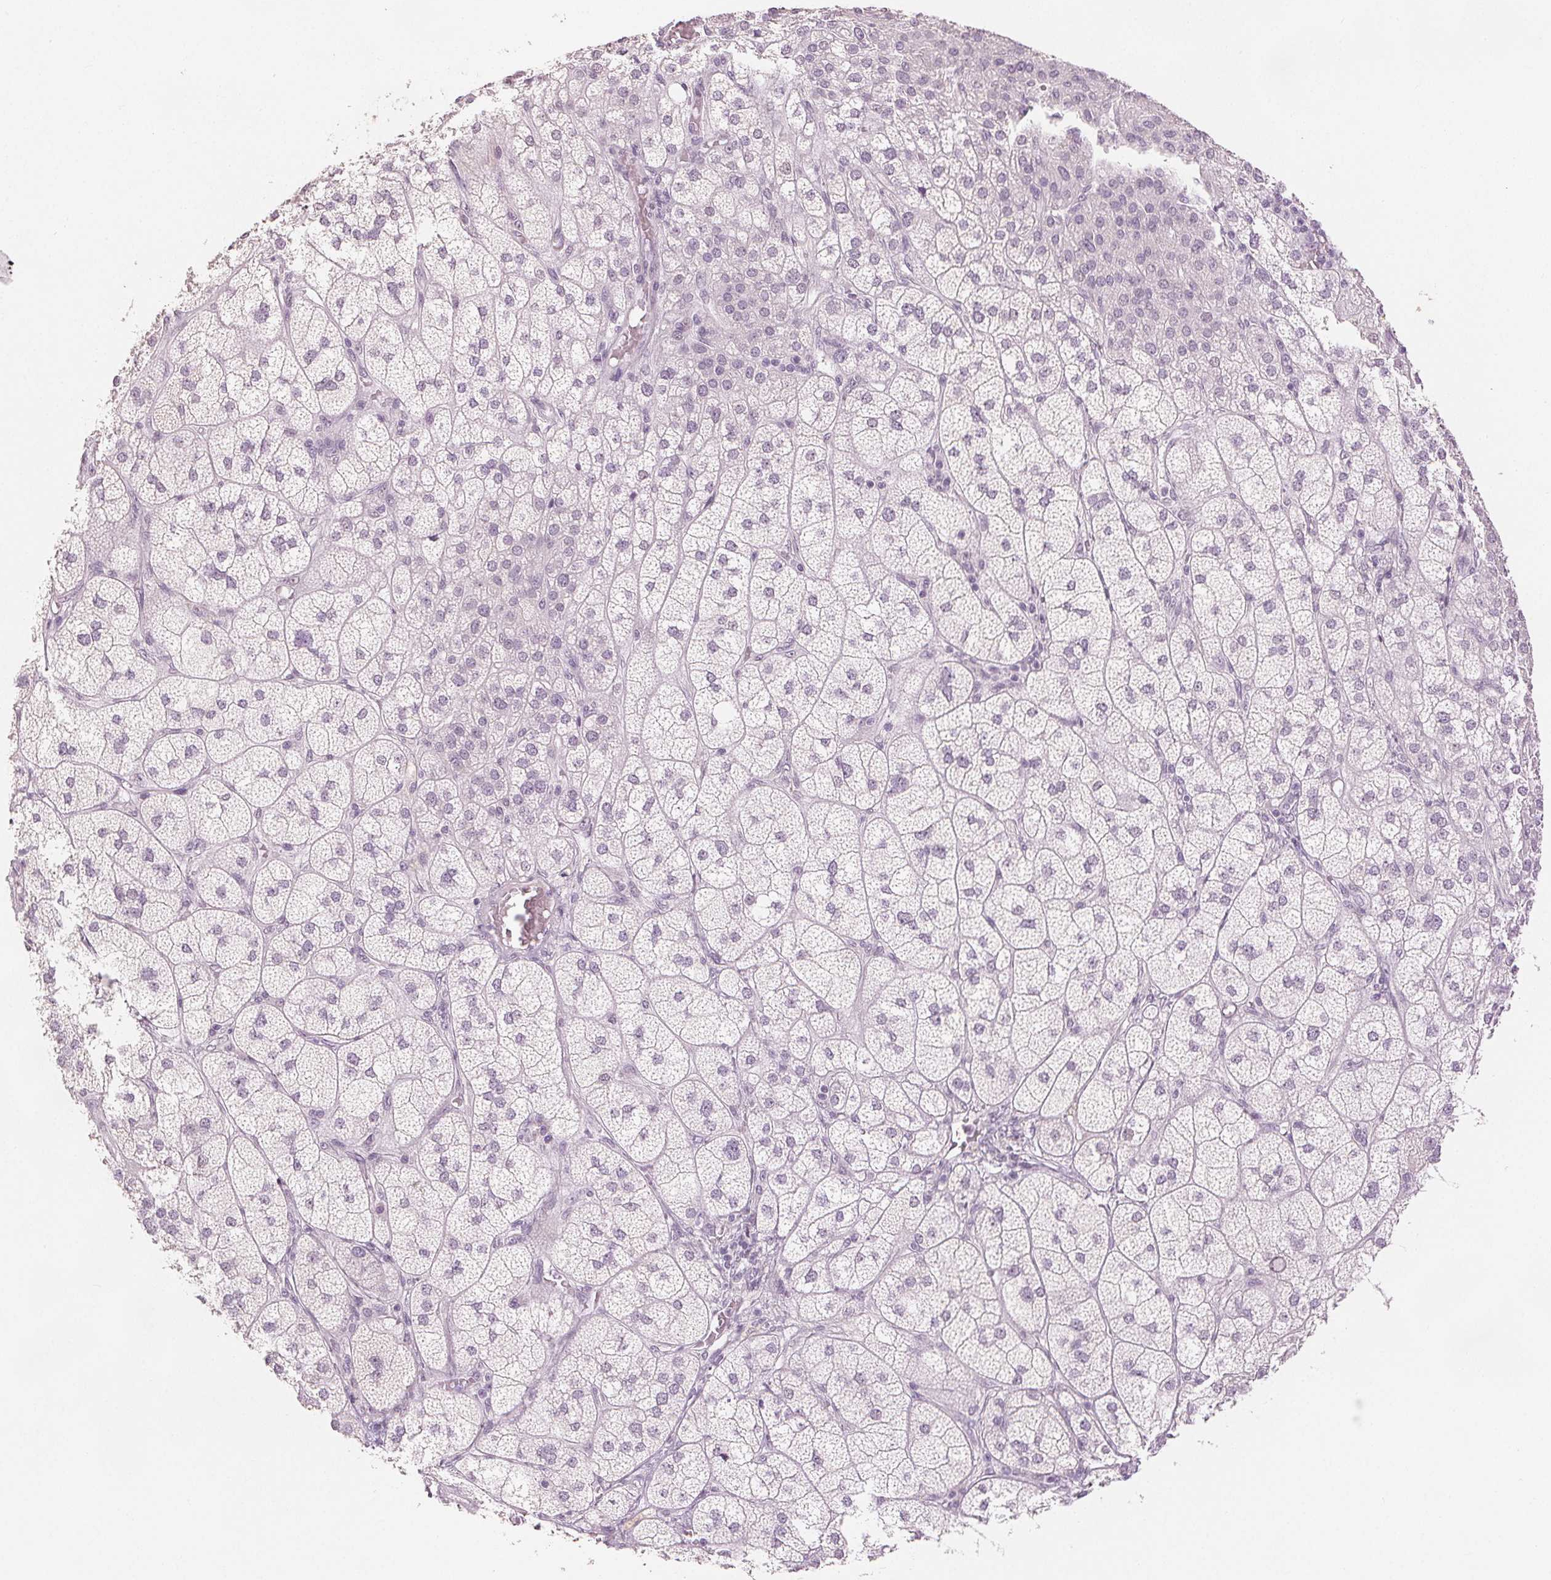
{"staining": {"intensity": "negative", "quantity": "none", "location": "none"}, "tissue": "adrenal gland", "cell_type": "Glandular cells", "image_type": "normal", "snomed": [{"axis": "morphology", "description": "Normal tissue, NOS"}, {"axis": "topography", "description": "Adrenal gland"}], "caption": "A photomicrograph of adrenal gland stained for a protein demonstrates no brown staining in glandular cells.", "gene": "SLC27A5", "patient": {"sex": "female", "age": 60}}